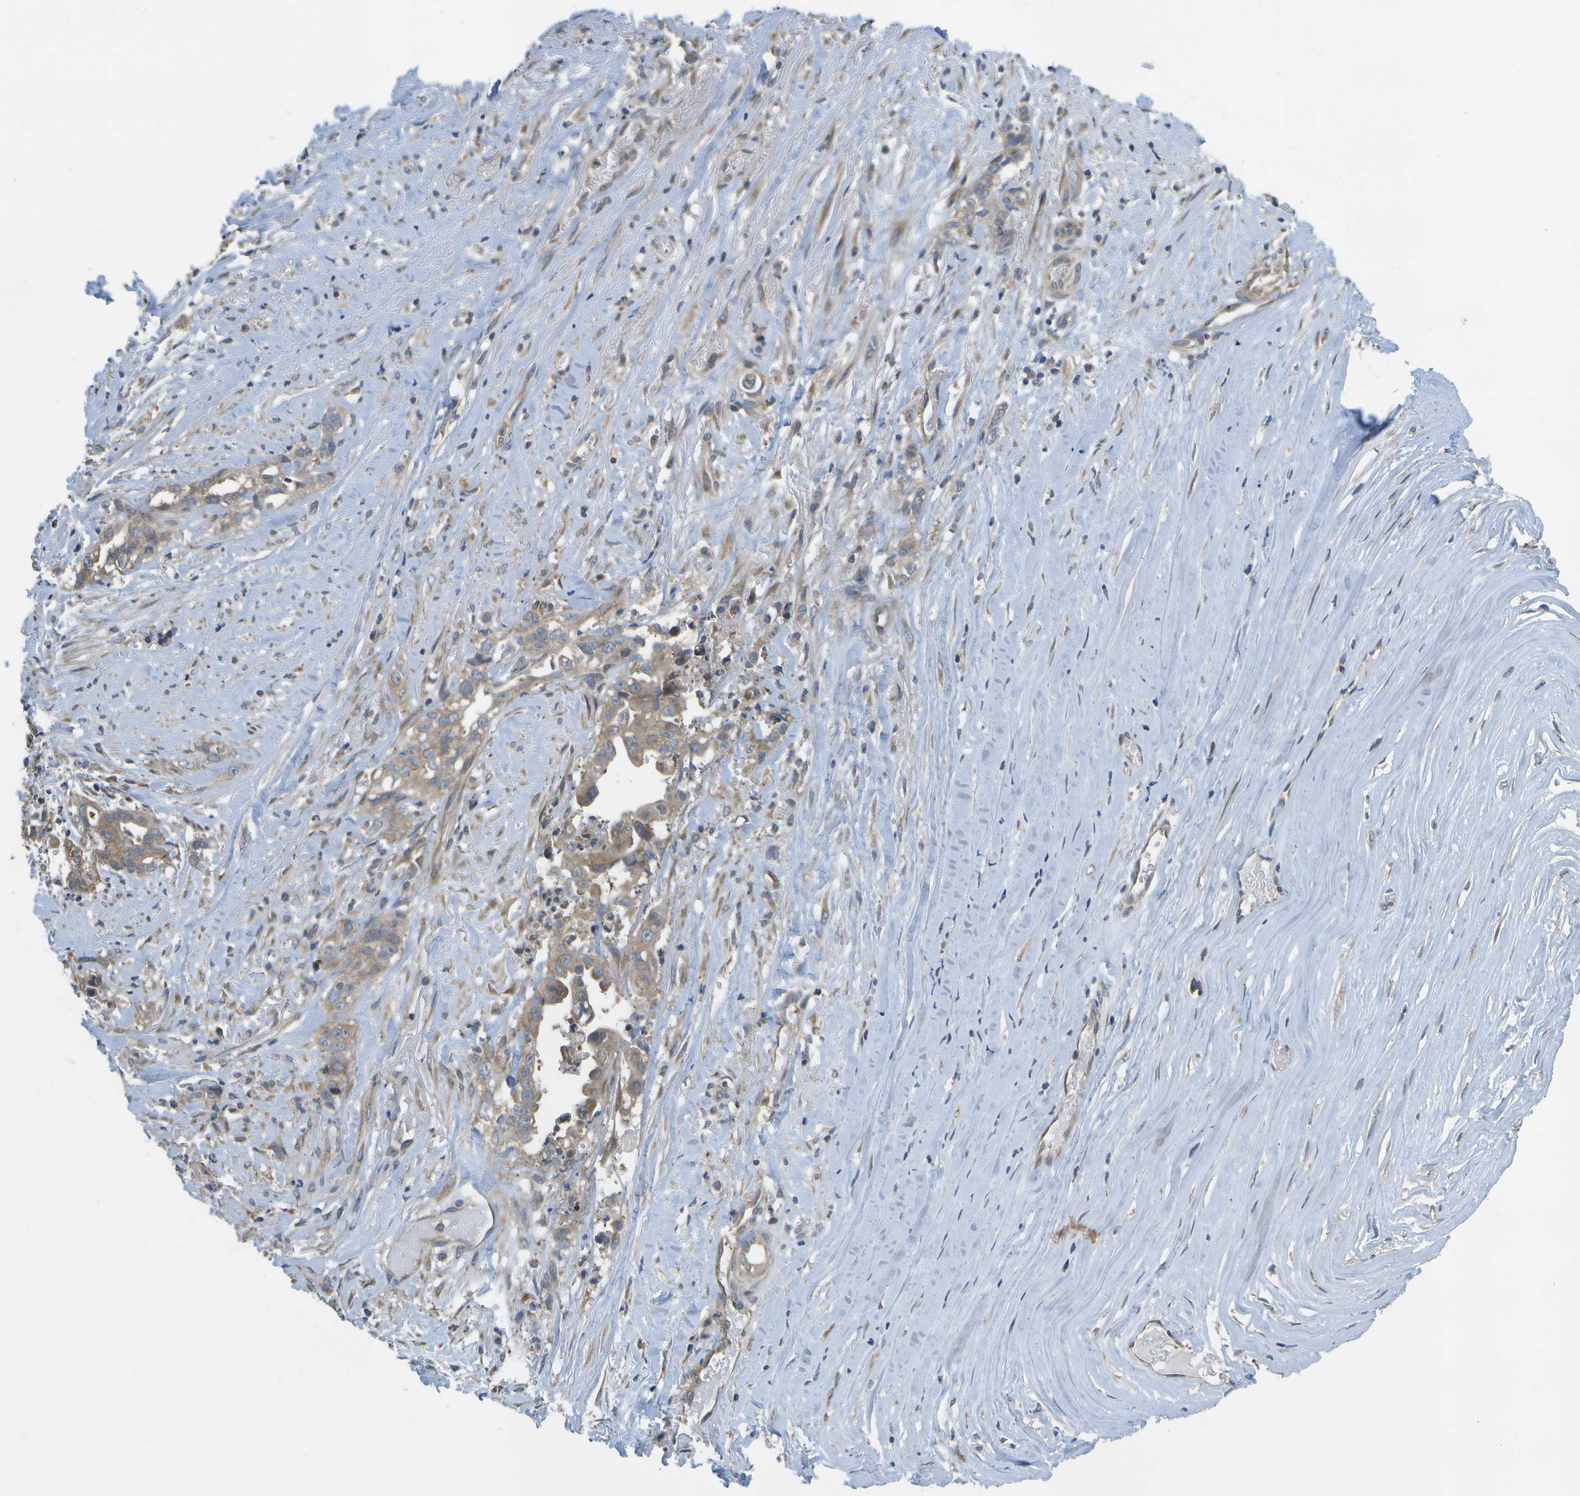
{"staining": {"intensity": "moderate", "quantity": ">75%", "location": "cytoplasmic/membranous"}, "tissue": "liver cancer", "cell_type": "Tumor cells", "image_type": "cancer", "snomed": [{"axis": "morphology", "description": "Cholangiocarcinoma"}, {"axis": "topography", "description": "Liver"}], "caption": "A photomicrograph of cholangiocarcinoma (liver) stained for a protein reveals moderate cytoplasmic/membranous brown staining in tumor cells. Ihc stains the protein in brown and the nuclei are stained blue.", "gene": "DPM3", "patient": {"sex": "female", "age": 70}}